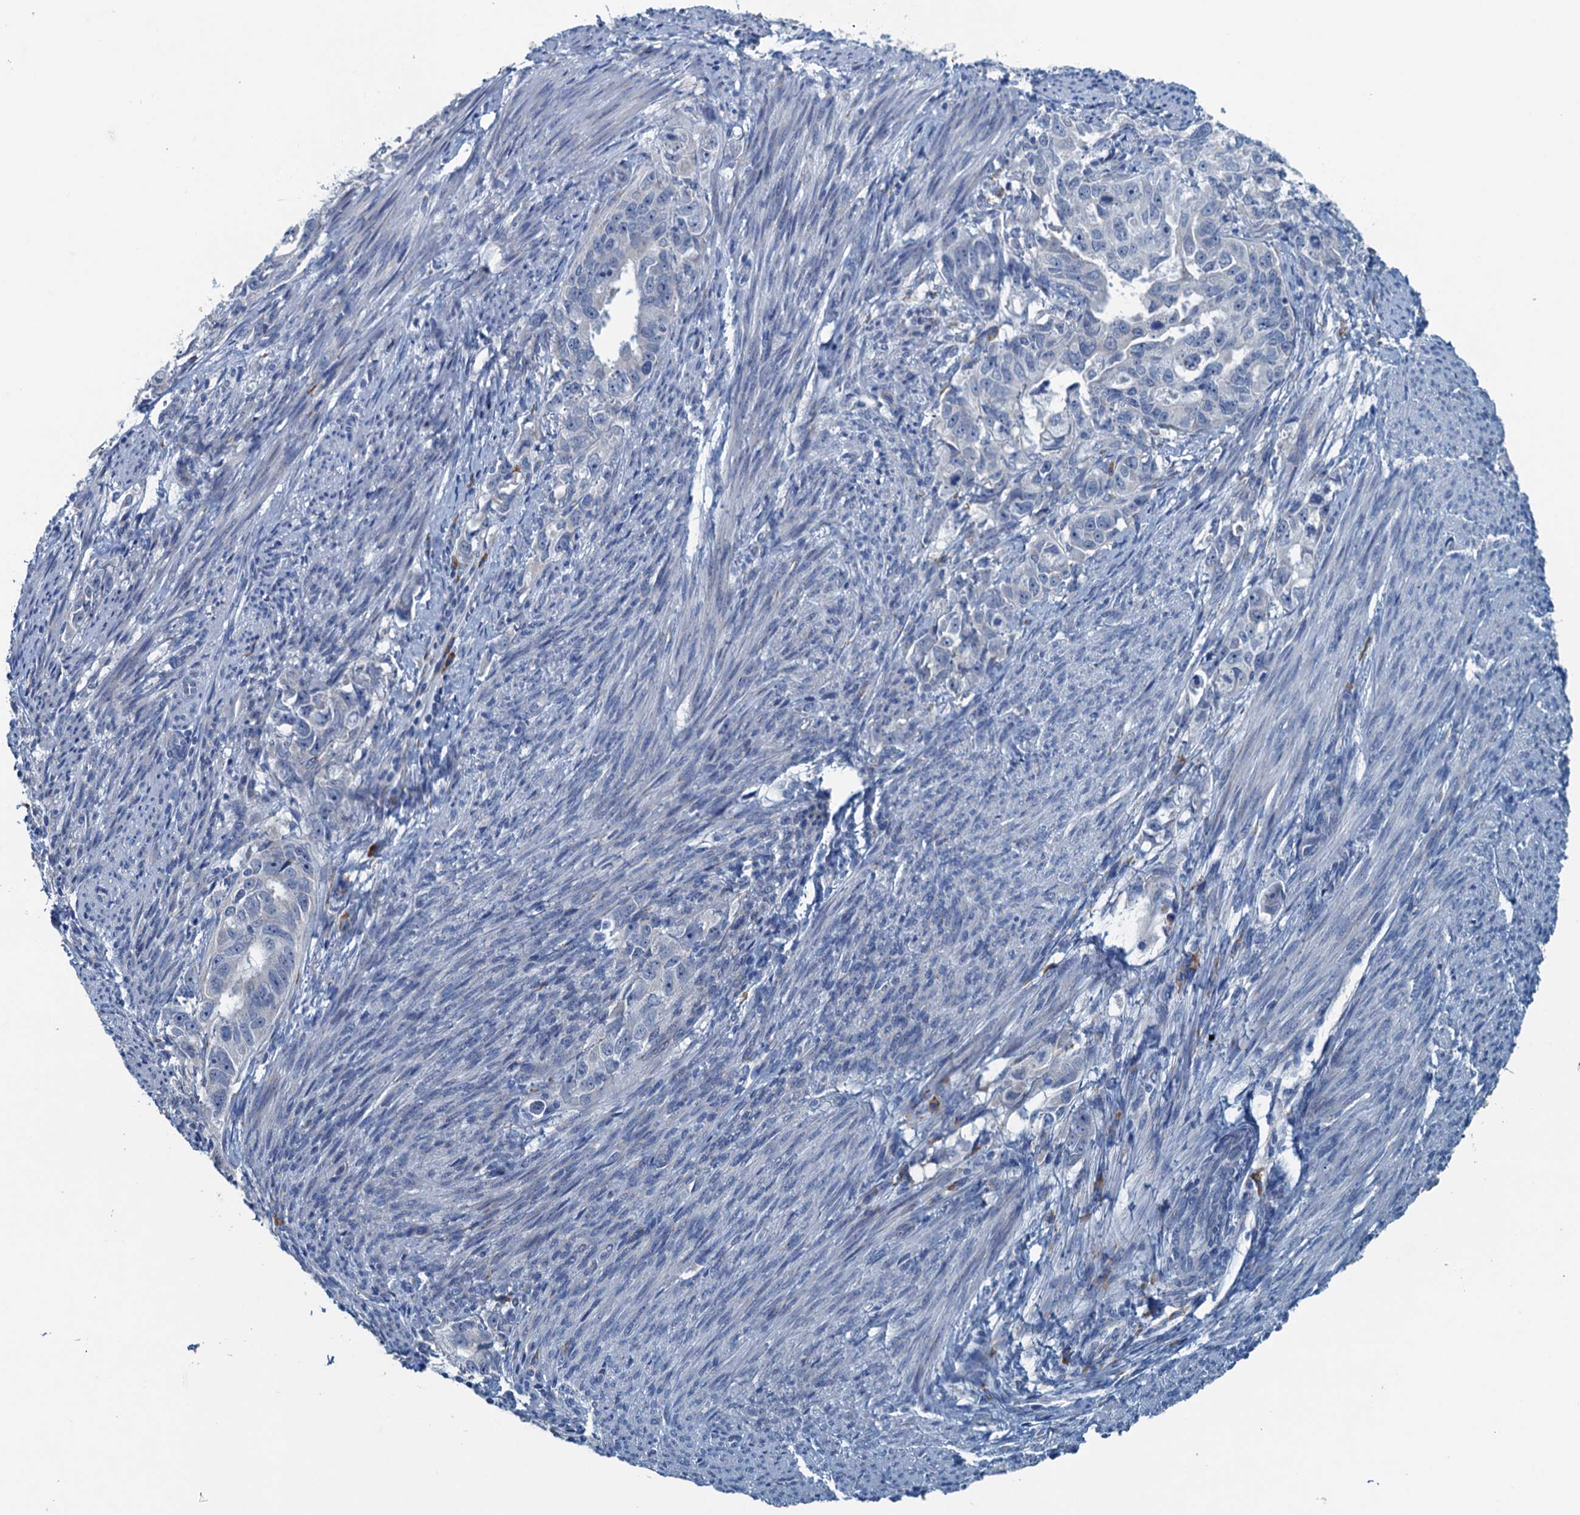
{"staining": {"intensity": "negative", "quantity": "none", "location": "none"}, "tissue": "endometrial cancer", "cell_type": "Tumor cells", "image_type": "cancer", "snomed": [{"axis": "morphology", "description": "Adenocarcinoma, NOS"}, {"axis": "topography", "description": "Endometrium"}], "caption": "Histopathology image shows no significant protein positivity in tumor cells of endometrial adenocarcinoma.", "gene": "CBLIF", "patient": {"sex": "female", "age": 65}}